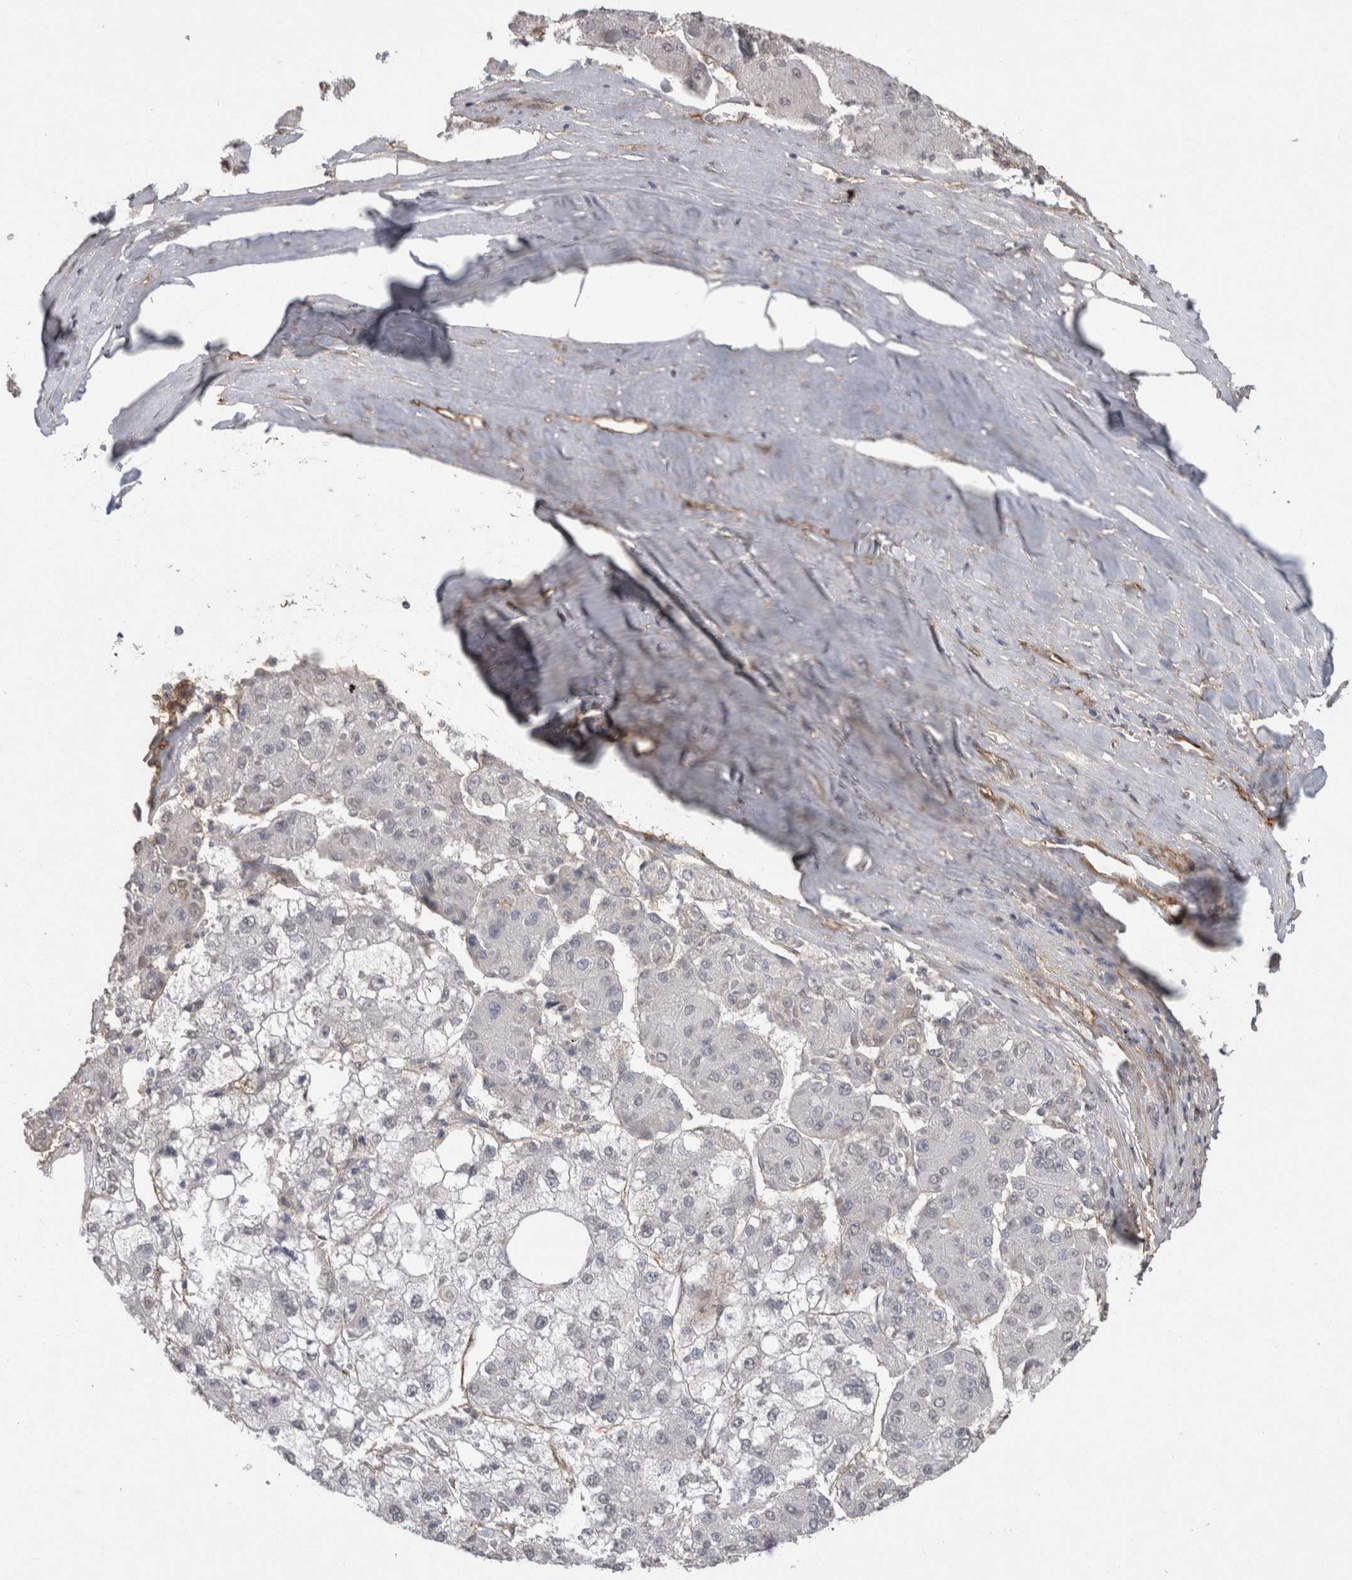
{"staining": {"intensity": "negative", "quantity": "none", "location": "none"}, "tissue": "liver cancer", "cell_type": "Tumor cells", "image_type": "cancer", "snomed": [{"axis": "morphology", "description": "Carcinoma, Hepatocellular, NOS"}, {"axis": "topography", "description": "Liver"}], "caption": "Tumor cells are negative for brown protein staining in hepatocellular carcinoma (liver).", "gene": "RECK", "patient": {"sex": "female", "age": 73}}